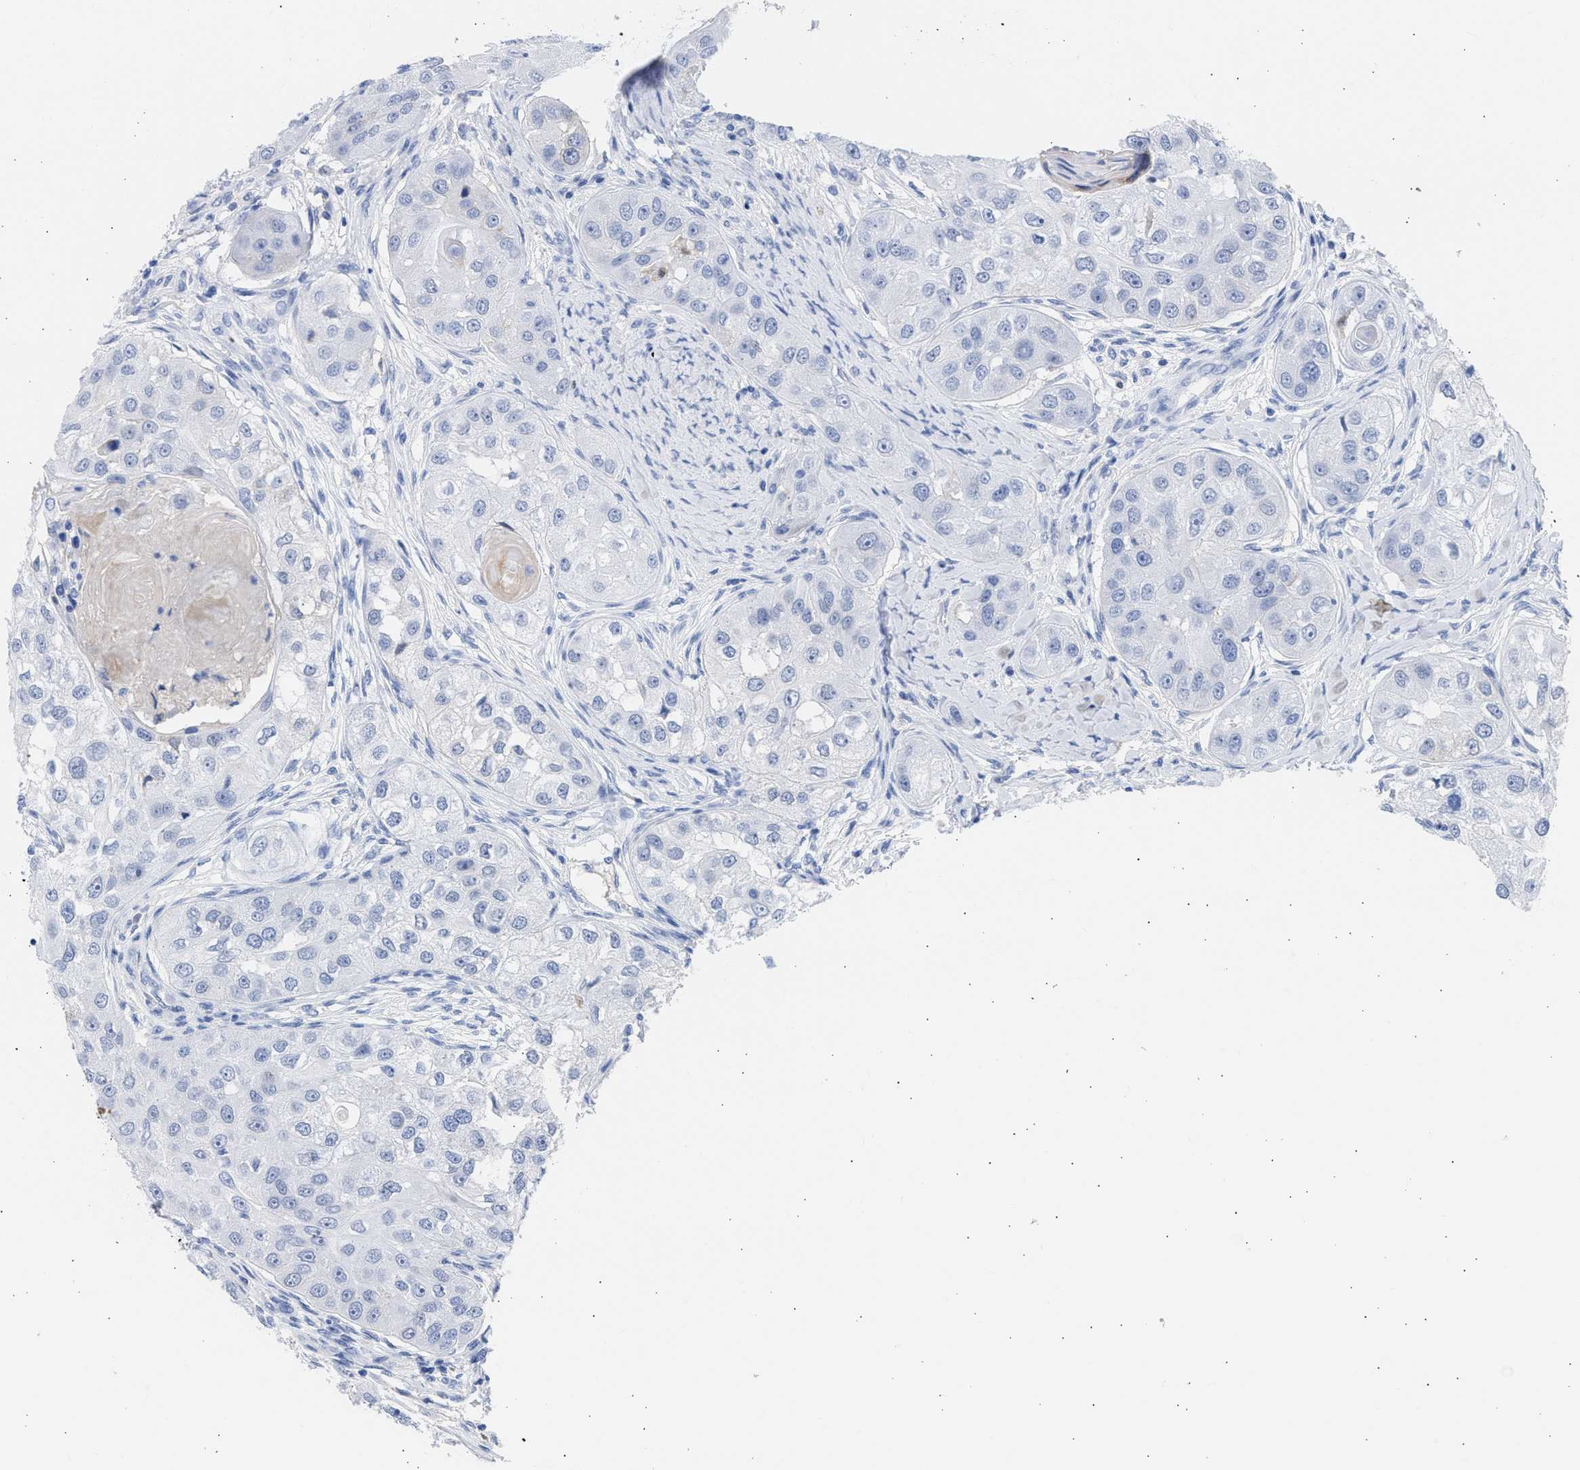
{"staining": {"intensity": "negative", "quantity": "none", "location": "none"}, "tissue": "head and neck cancer", "cell_type": "Tumor cells", "image_type": "cancer", "snomed": [{"axis": "morphology", "description": "Normal tissue, NOS"}, {"axis": "morphology", "description": "Squamous cell carcinoma, NOS"}, {"axis": "topography", "description": "Skeletal muscle"}, {"axis": "topography", "description": "Head-Neck"}], "caption": "This is an IHC histopathology image of human head and neck cancer. There is no staining in tumor cells.", "gene": "RSPH1", "patient": {"sex": "male", "age": 51}}